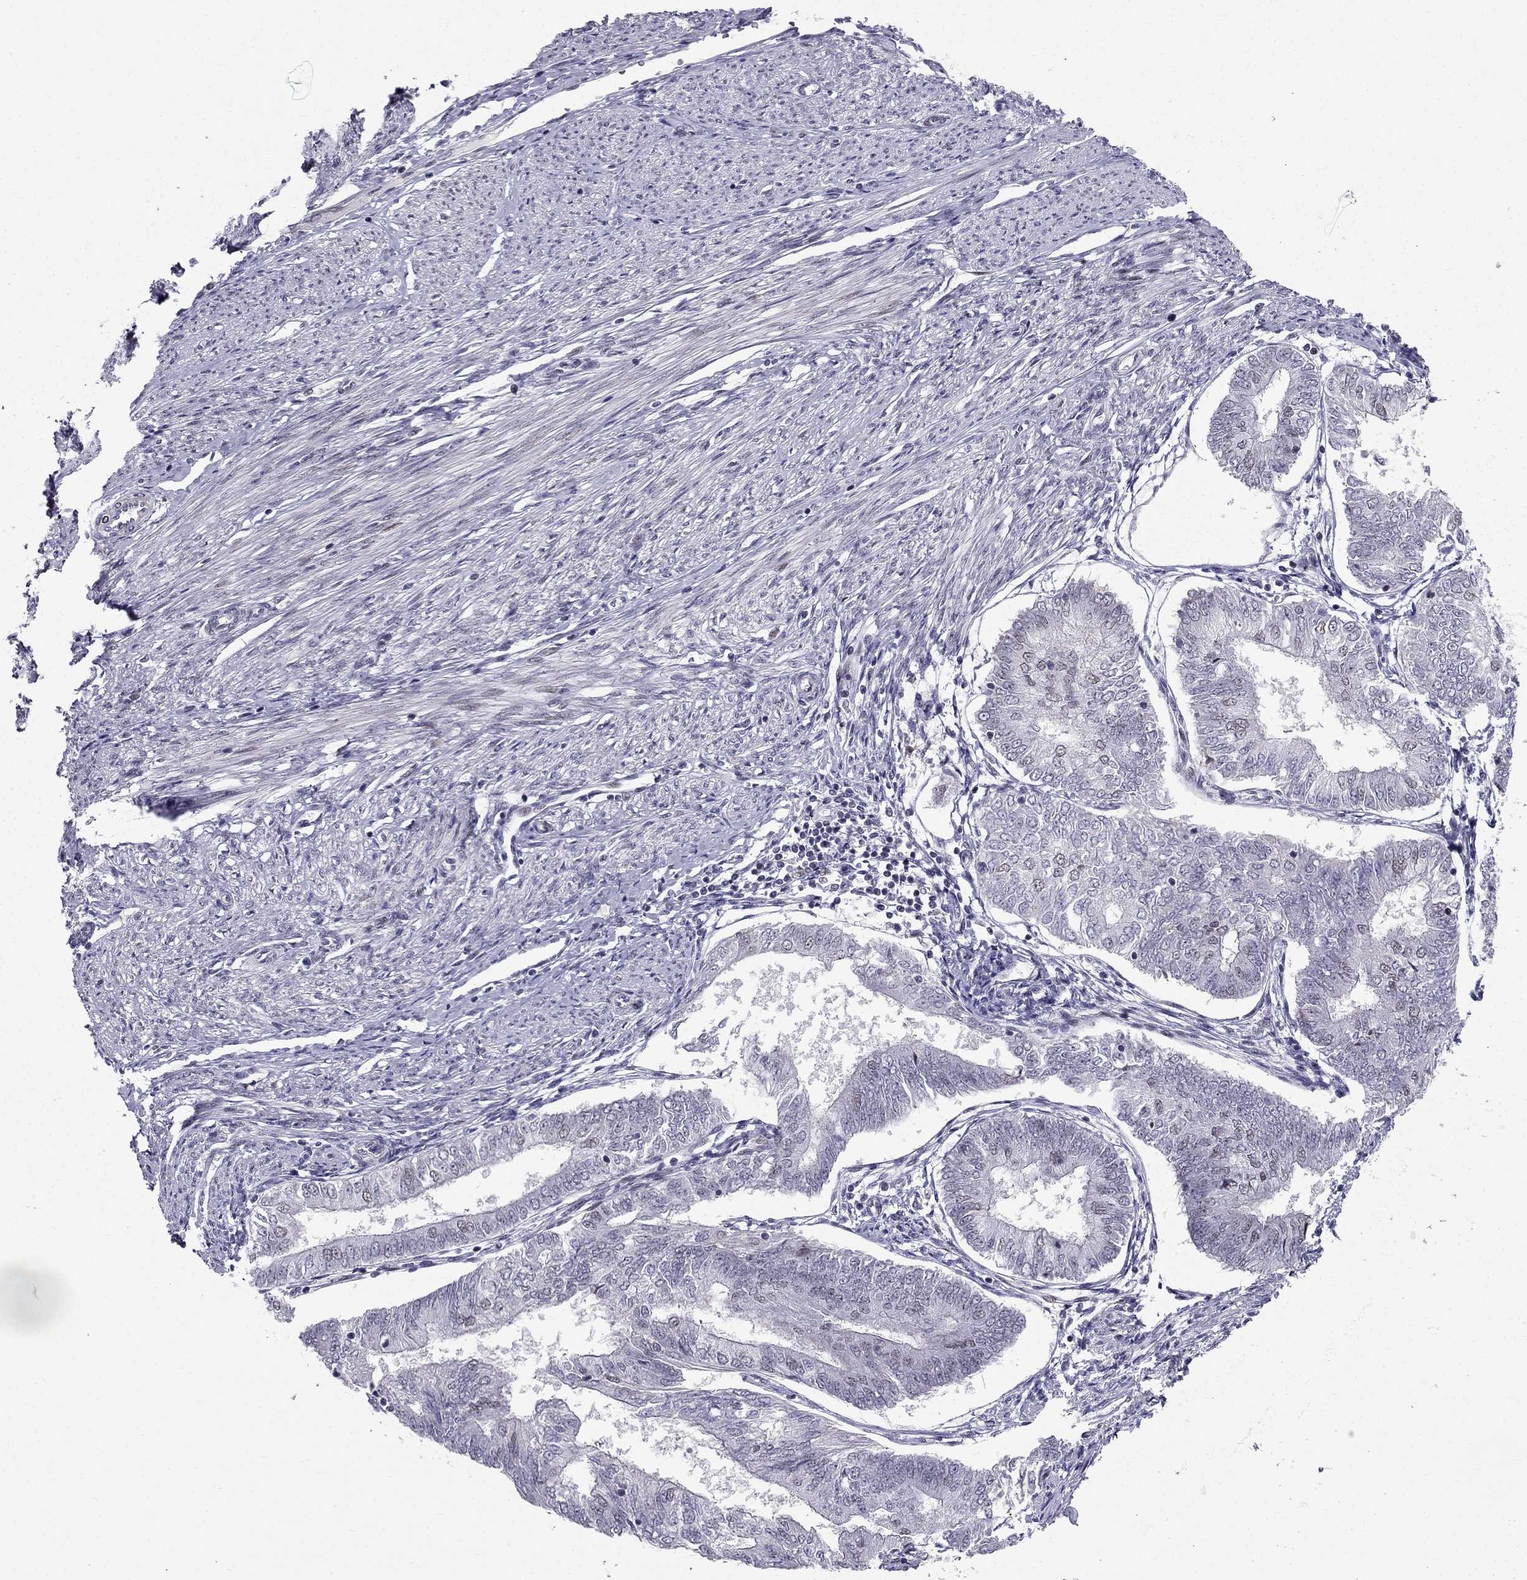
{"staining": {"intensity": "negative", "quantity": "none", "location": "none"}, "tissue": "endometrial cancer", "cell_type": "Tumor cells", "image_type": "cancer", "snomed": [{"axis": "morphology", "description": "Adenocarcinoma, NOS"}, {"axis": "topography", "description": "Endometrium"}], "caption": "Photomicrograph shows no significant protein positivity in tumor cells of endometrial cancer (adenocarcinoma).", "gene": "RPRD2", "patient": {"sex": "female", "age": 58}}